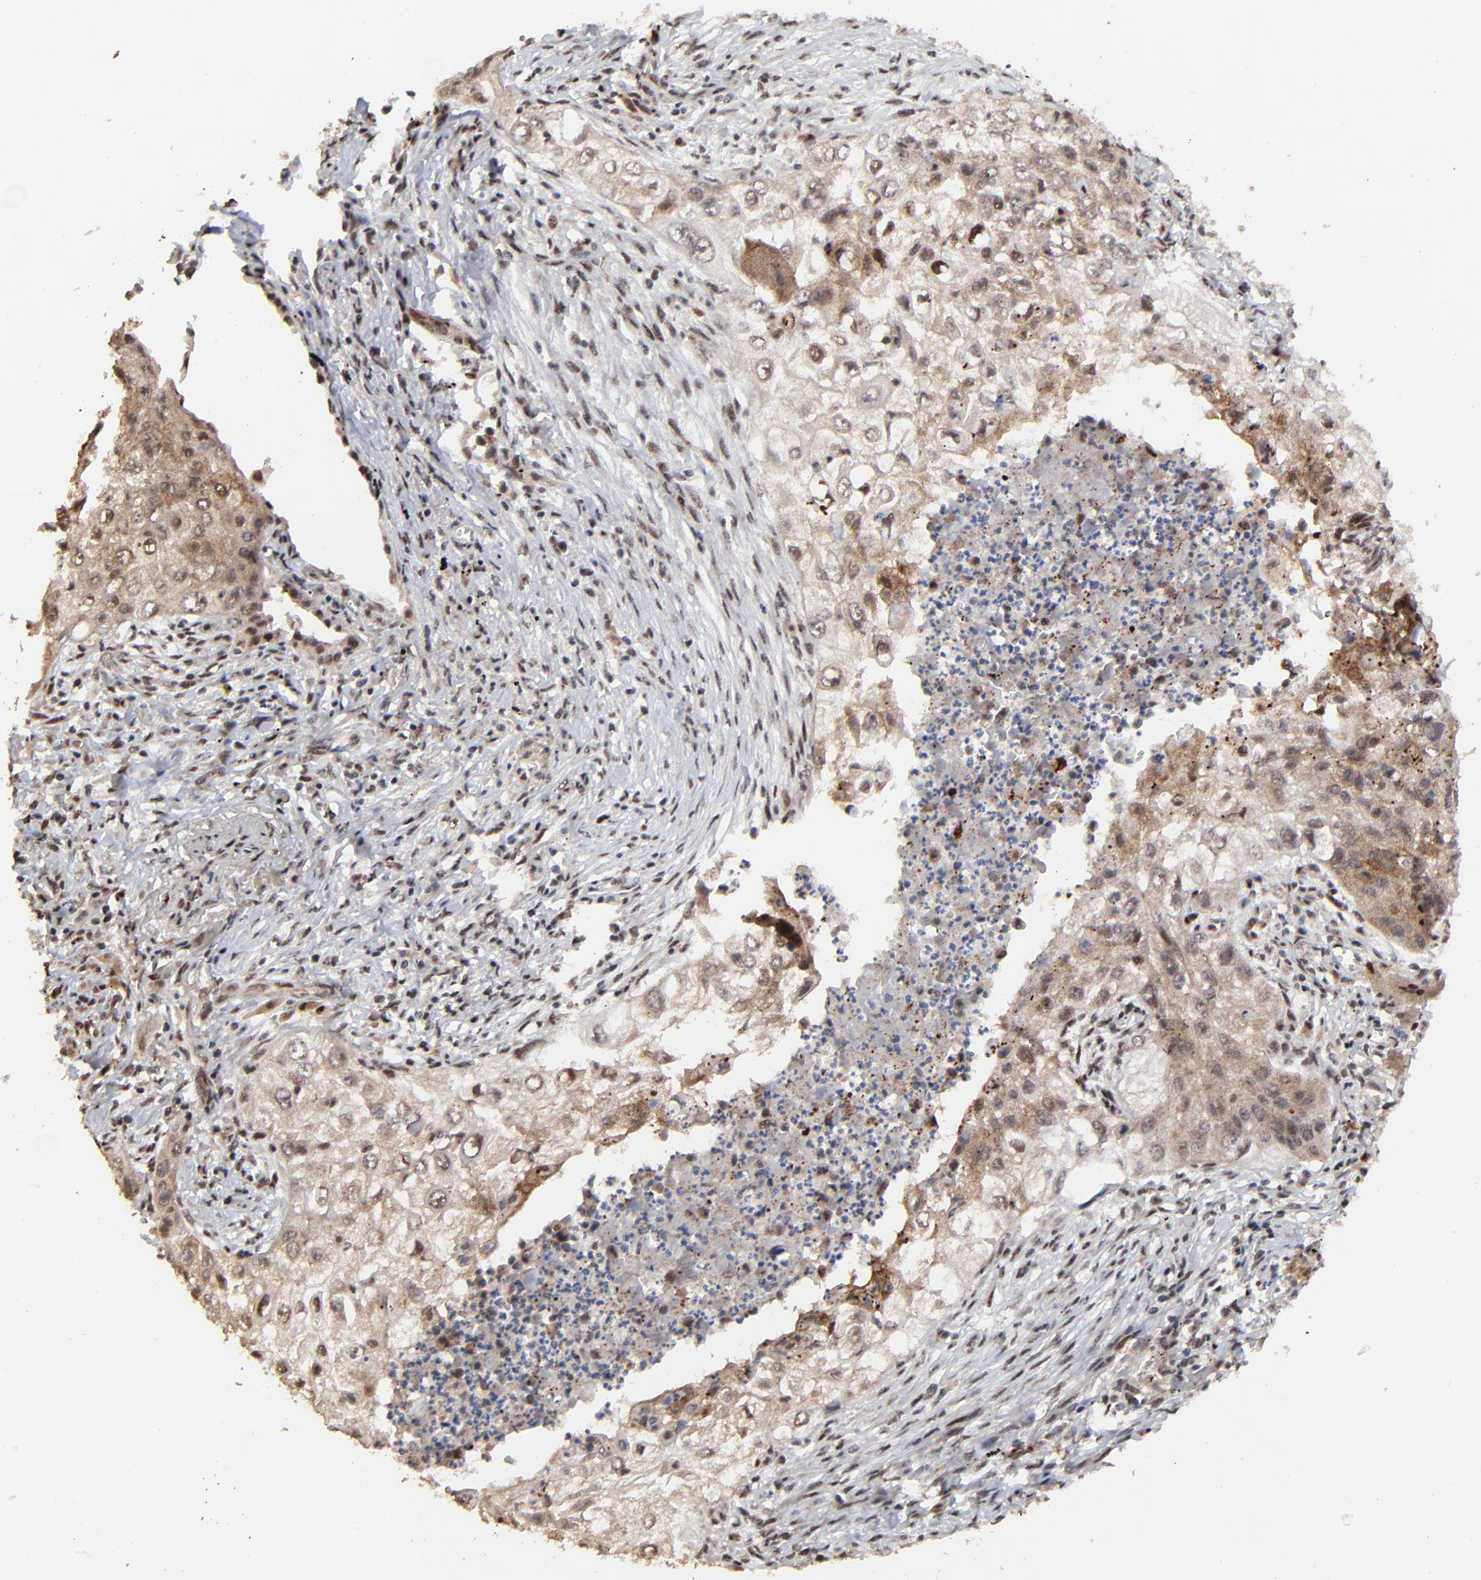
{"staining": {"intensity": "weak", "quantity": "25%-75%", "location": "cytoplasmic/membranous,nuclear"}, "tissue": "lung cancer", "cell_type": "Tumor cells", "image_type": "cancer", "snomed": [{"axis": "morphology", "description": "Squamous cell carcinoma, NOS"}, {"axis": "topography", "description": "Lung"}], "caption": "Immunohistochemistry micrograph of human lung cancer stained for a protein (brown), which displays low levels of weak cytoplasmic/membranous and nuclear expression in about 25%-75% of tumor cells.", "gene": "RBM22", "patient": {"sex": "male", "age": 71}}